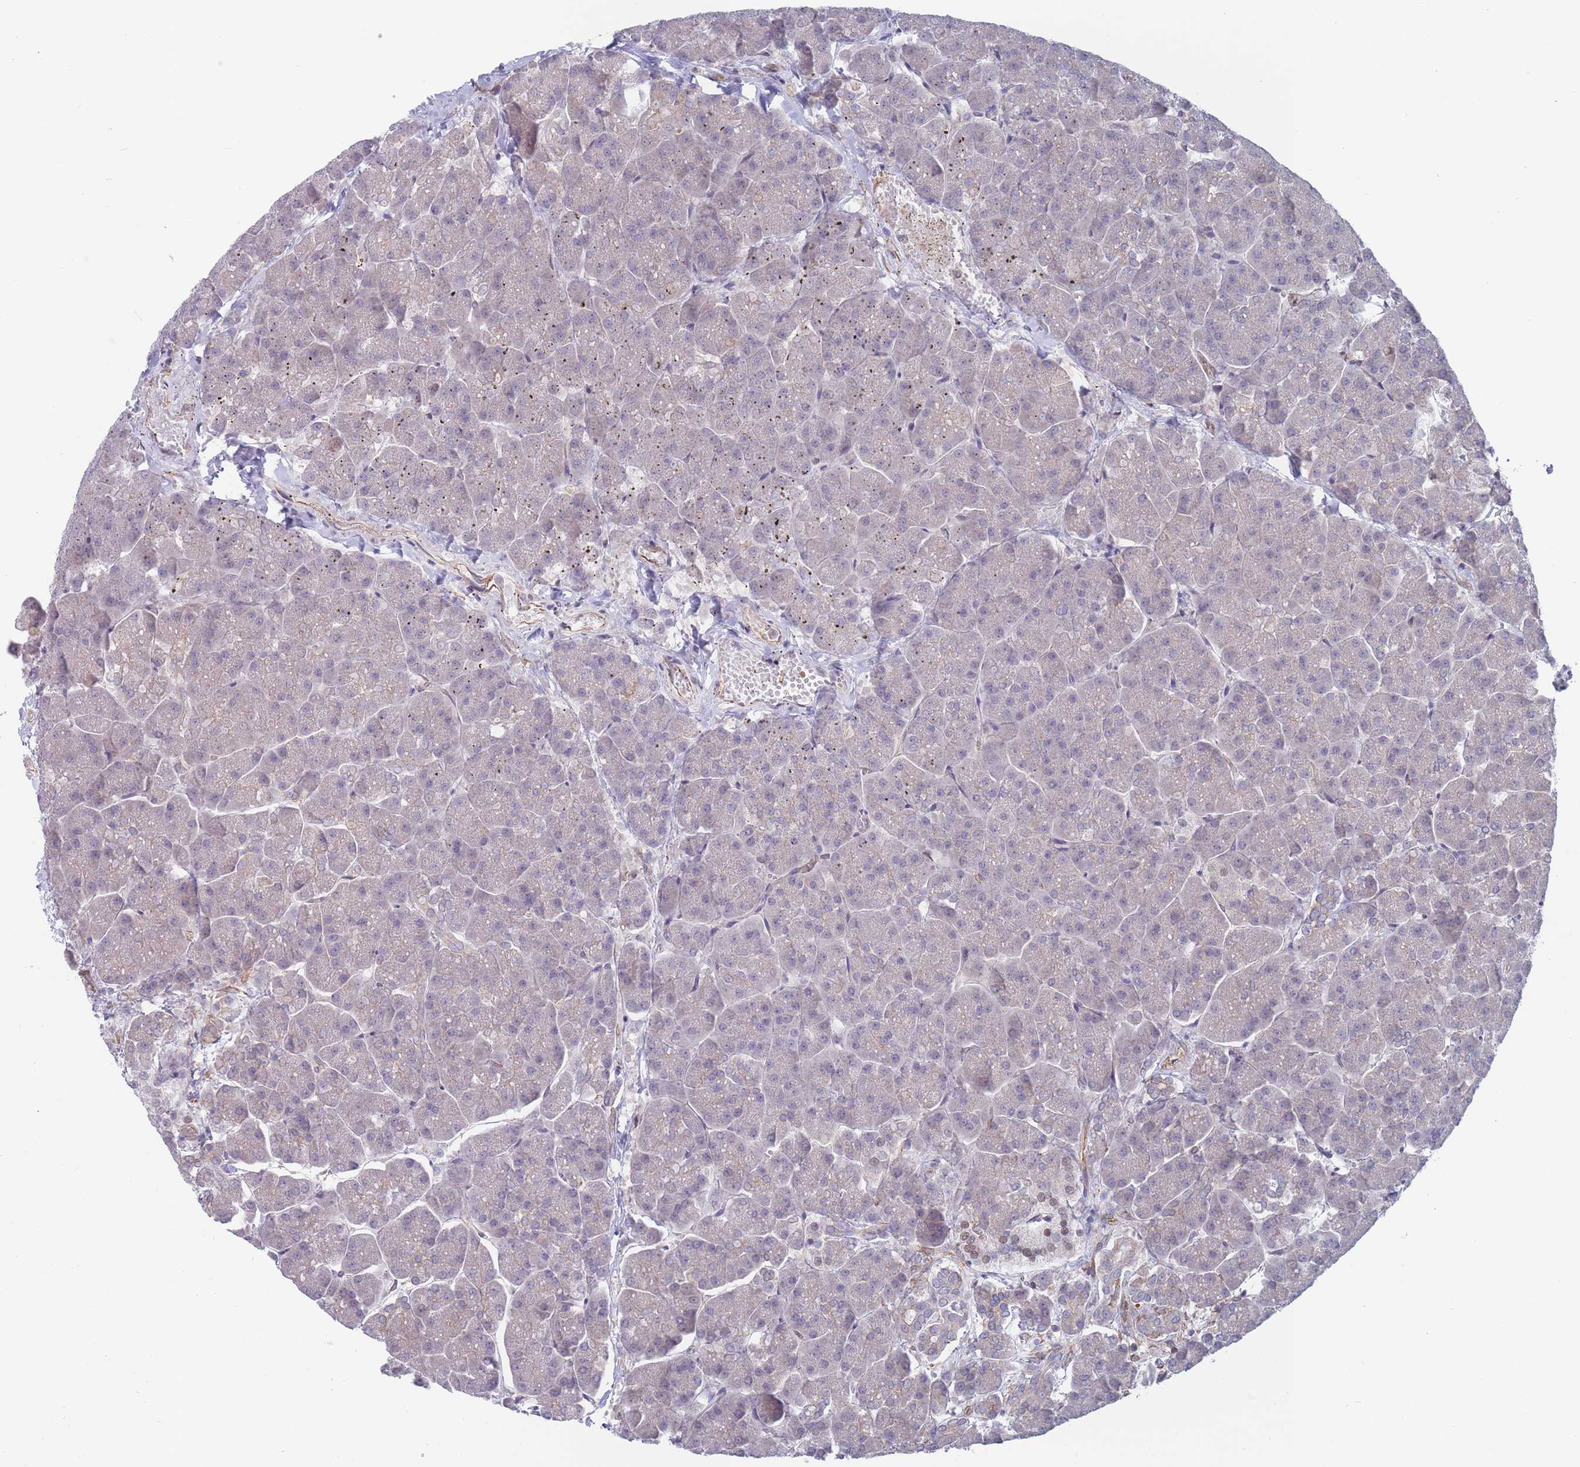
{"staining": {"intensity": "negative", "quantity": "none", "location": "none"}, "tissue": "pancreas", "cell_type": "Exocrine glandular cells", "image_type": "normal", "snomed": [{"axis": "morphology", "description": "Normal tissue, NOS"}, {"axis": "topography", "description": "Pancreas"}, {"axis": "topography", "description": "Peripheral nerve tissue"}], "caption": "The histopathology image demonstrates no staining of exocrine glandular cells in normal pancreas.", "gene": "SLC1A6", "patient": {"sex": "male", "age": 54}}